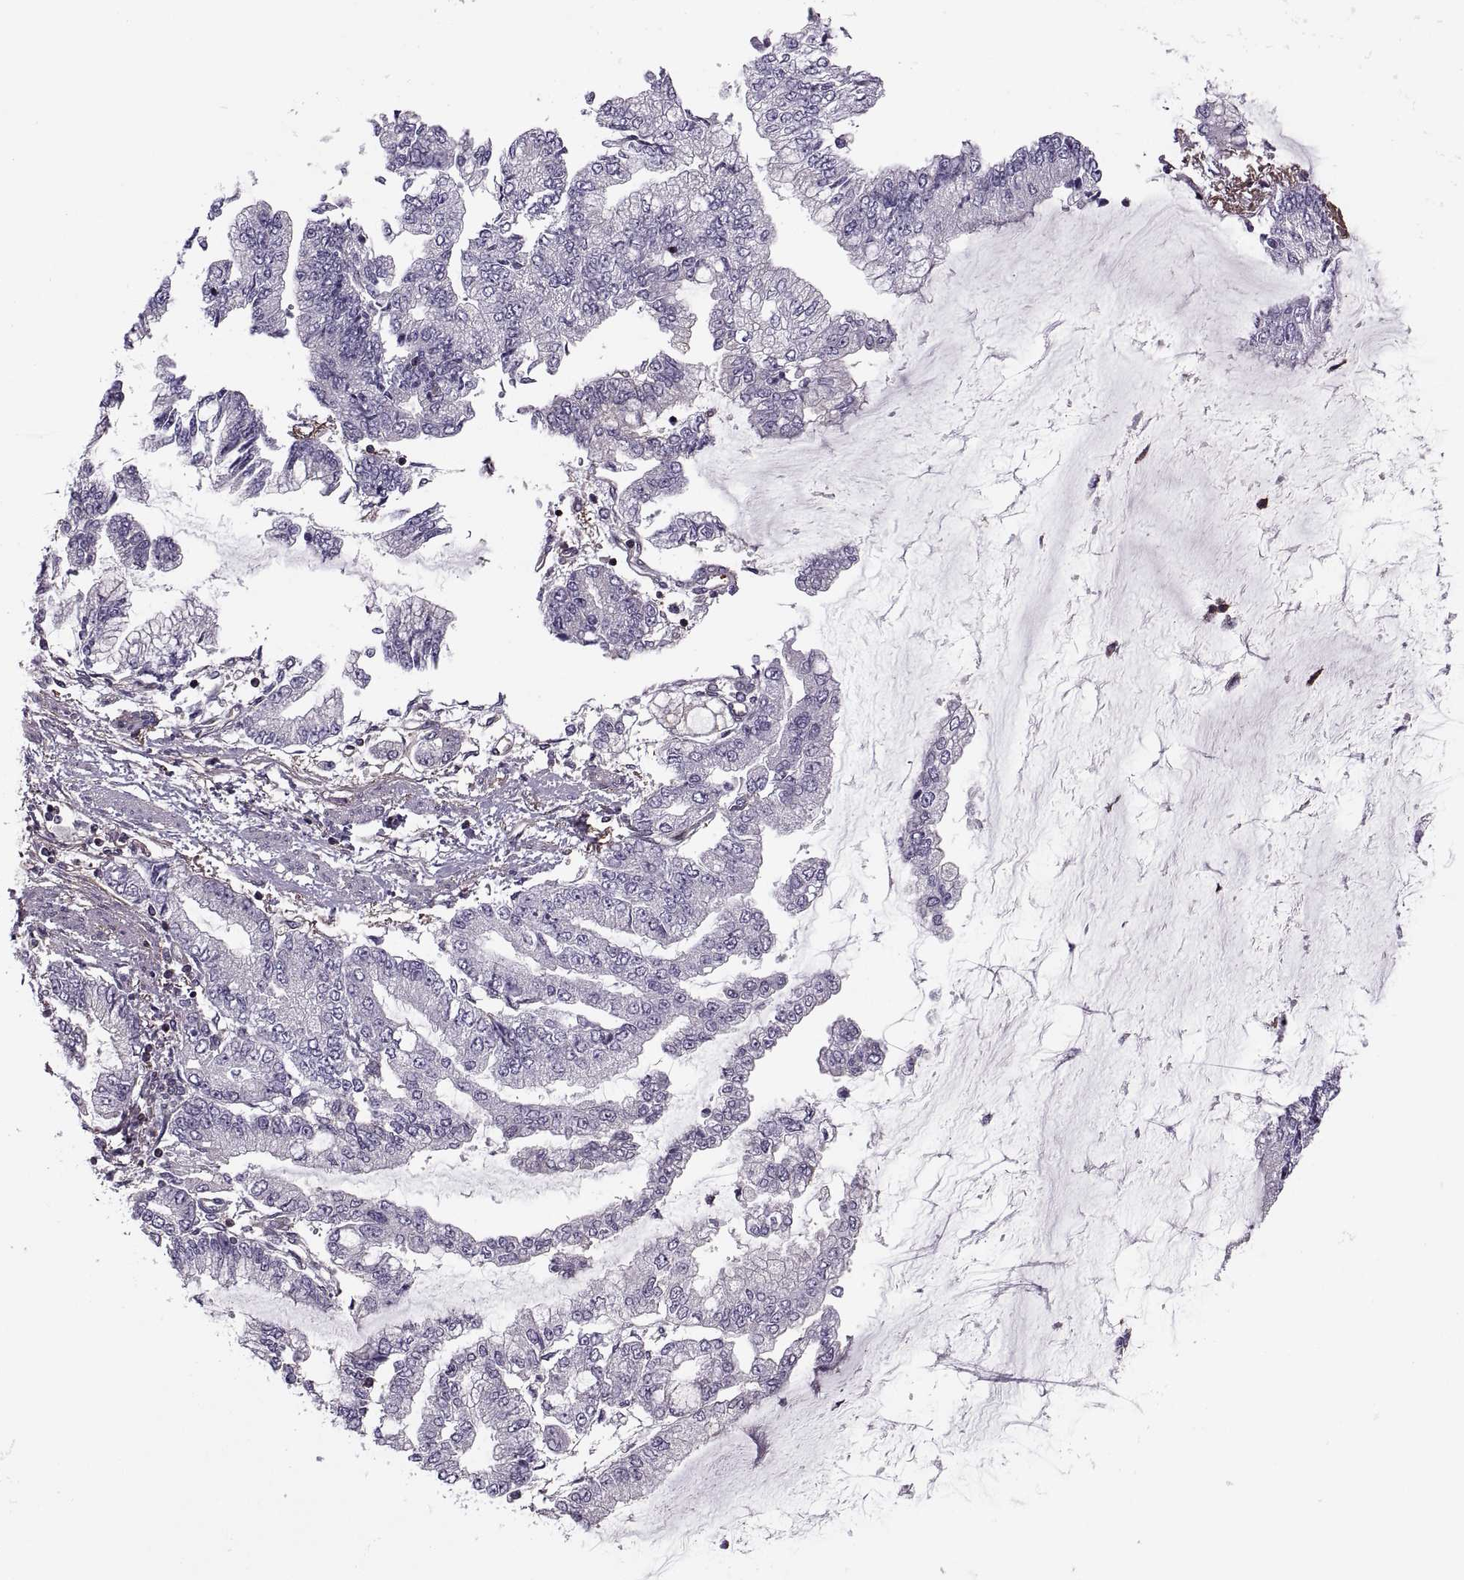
{"staining": {"intensity": "negative", "quantity": "none", "location": "none"}, "tissue": "stomach cancer", "cell_type": "Tumor cells", "image_type": "cancer", "snomed": [{"axis": "morphology", "description": "Adenocarcinoma, NOS"}, {"axis": "topography", "description": "Stomach, upper"}], "caption": "Photomicrograph shows no significant protein expression in tumor cells of adenocarcinoma (stomach).", "gene": "SLC2A3", "patient": {"sex": "female", "age": 74}}